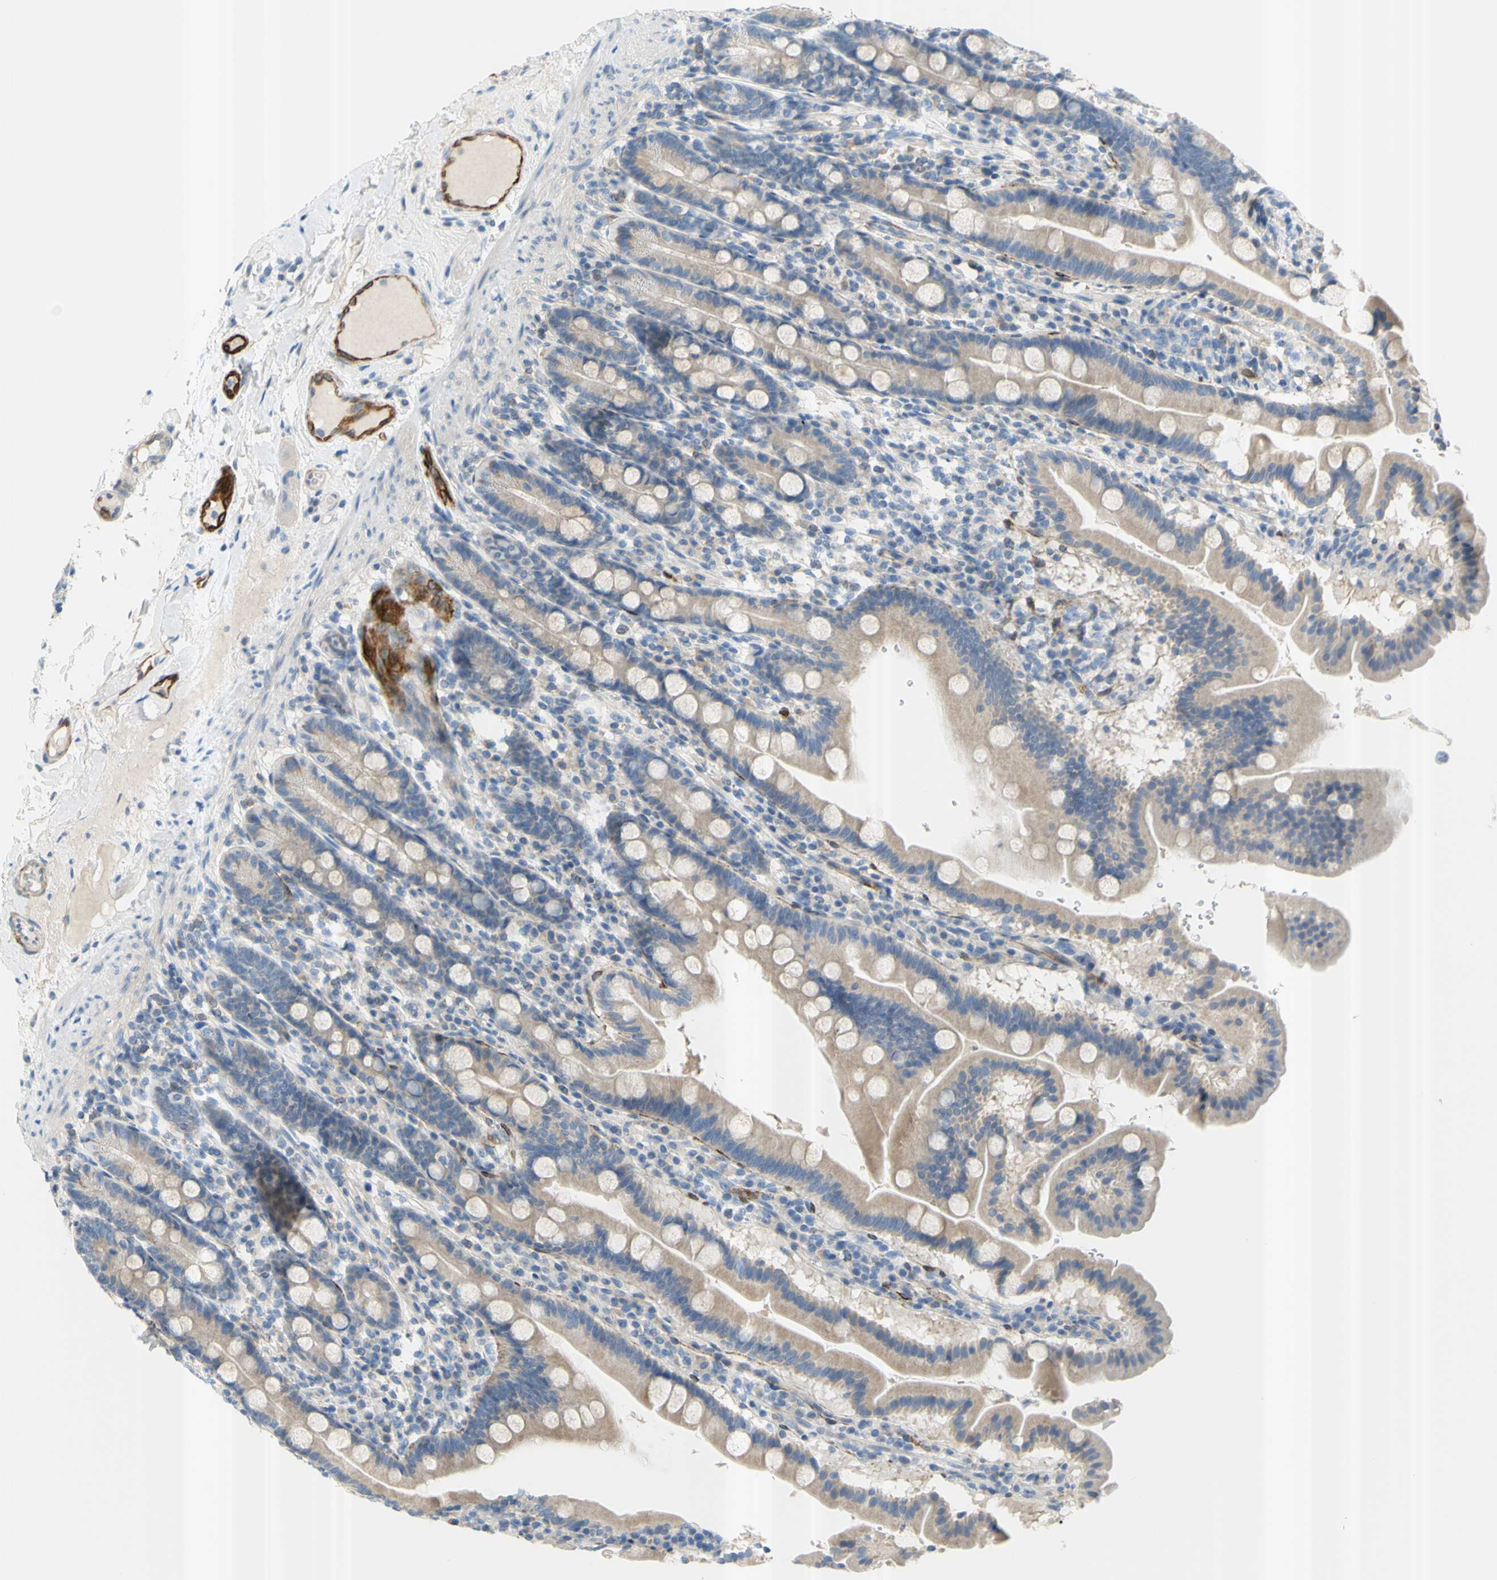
{"staining": {"intensity": "weak", "quantity": ">75%", "location": "cytoplasmic/membranous"}, "tissue": "duodenum", "cell_type": "Glandular cells", "image_type": "normal", "snomed": [{"axis": "morphology", "description": "Normal tissue, NOS"}, {"axis": "topography", "description": "Duodenum"}], "caption": "IHC photomicrograph of unremarkable duodenum: human duodenum stained using immunohistochemistry (IHC) displays low levels of weak protein expression localized specifically in the cytoplasmic/membranous of glandular cells, appearing as a cytoplasmic/membranous brown color.", "gene": "PRRG2", "patient": {"sex": "male", "age": 50}}